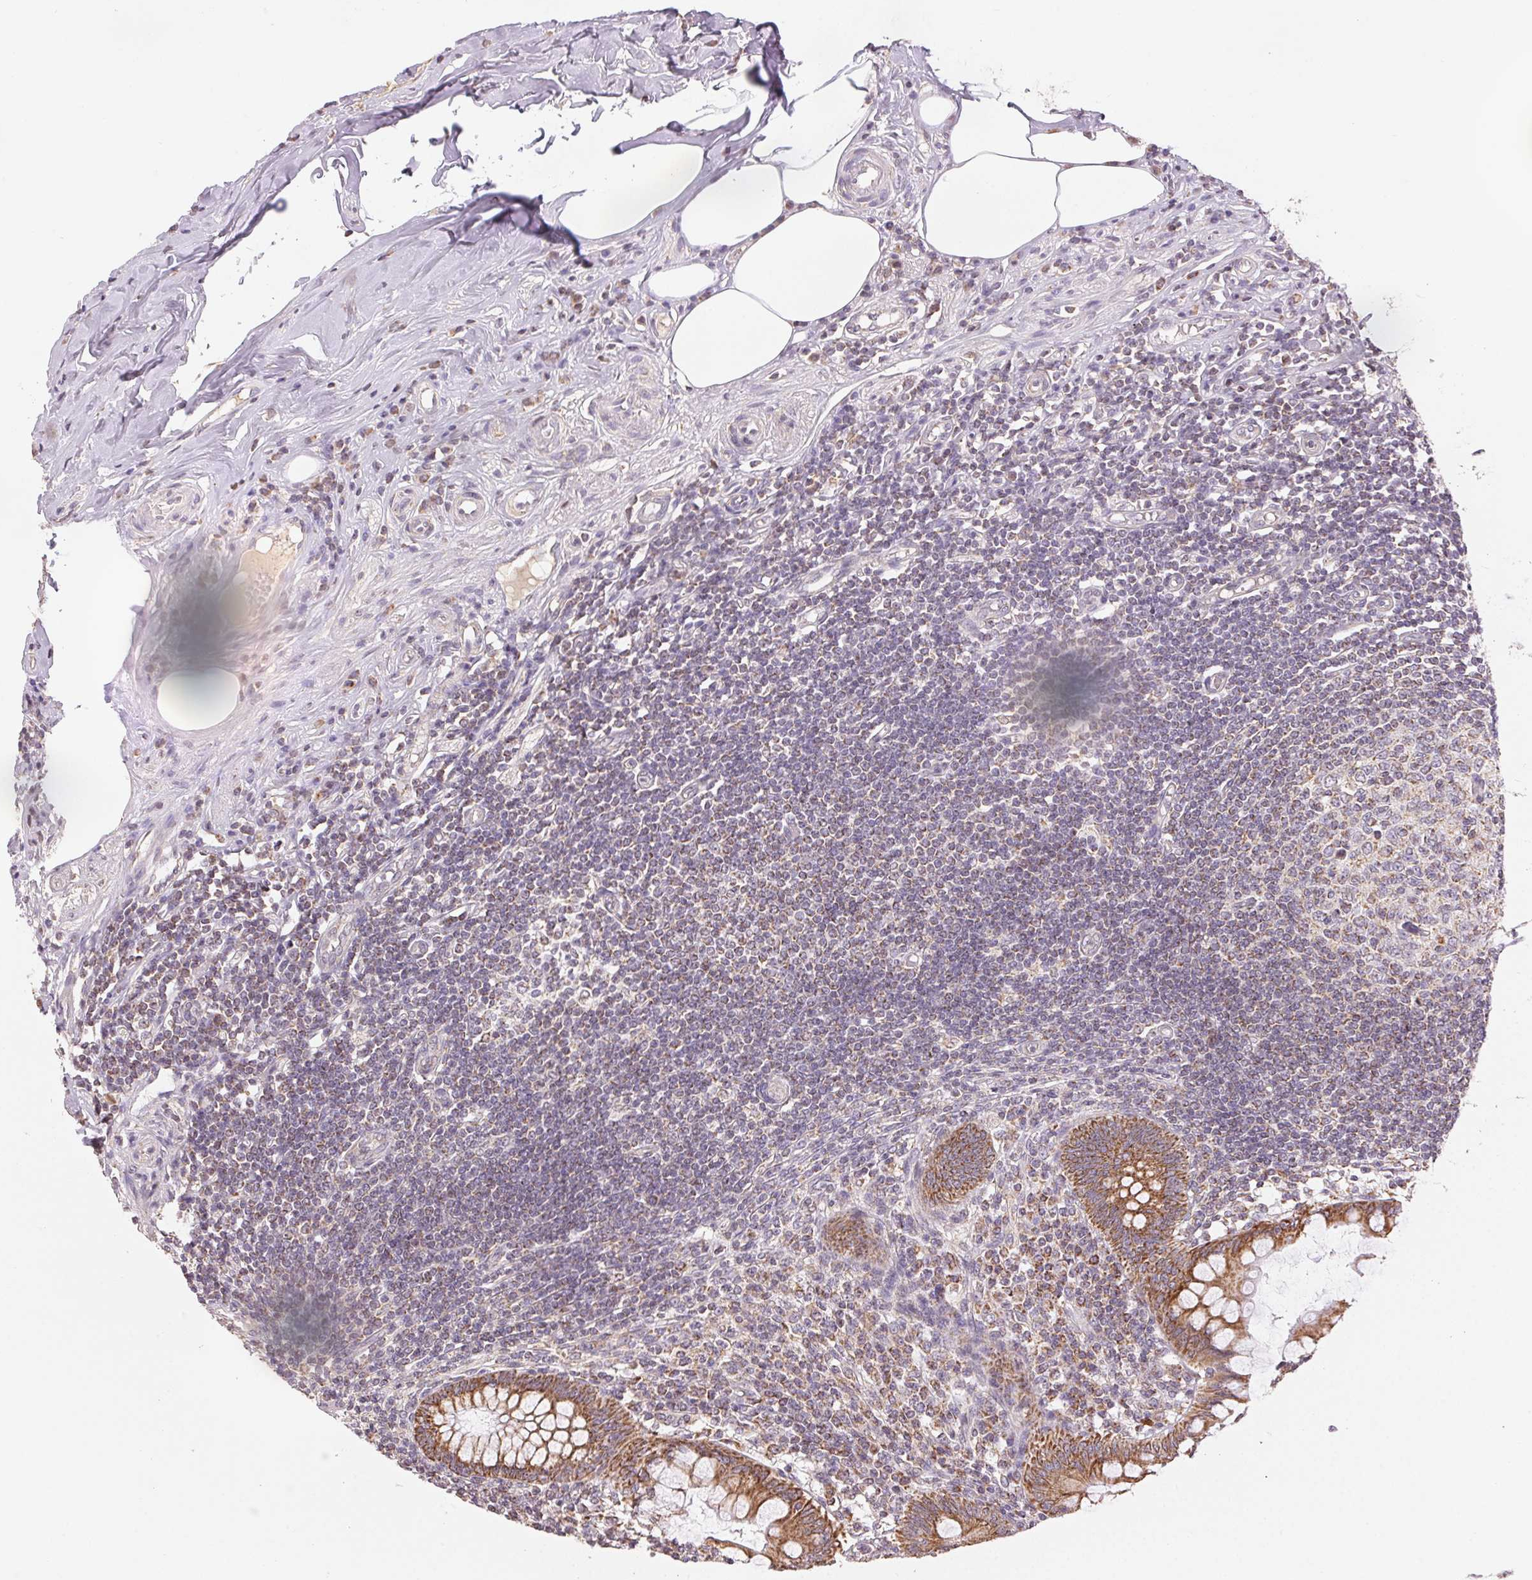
{"staining": {"intensity": "strong", "quantity": ">75%", "location": "cytoplasmic/membranous"}, "tissue": "appendix", "cell_type": "Glandular cells", "image_type": "normal", "snomed": [{"axis": "morphology", "description": "Normal tissue, NOS"}, {"axis": "topography", "description": "Appendix"}], "caption": "Brown immunohistochemical staining in benign appendix exhibits strong cytoplasmic/membranous expression in approximately >75% of glandular cells.", "gene": "CLASP1", "patient": {"sex": "female", "age": 57}}